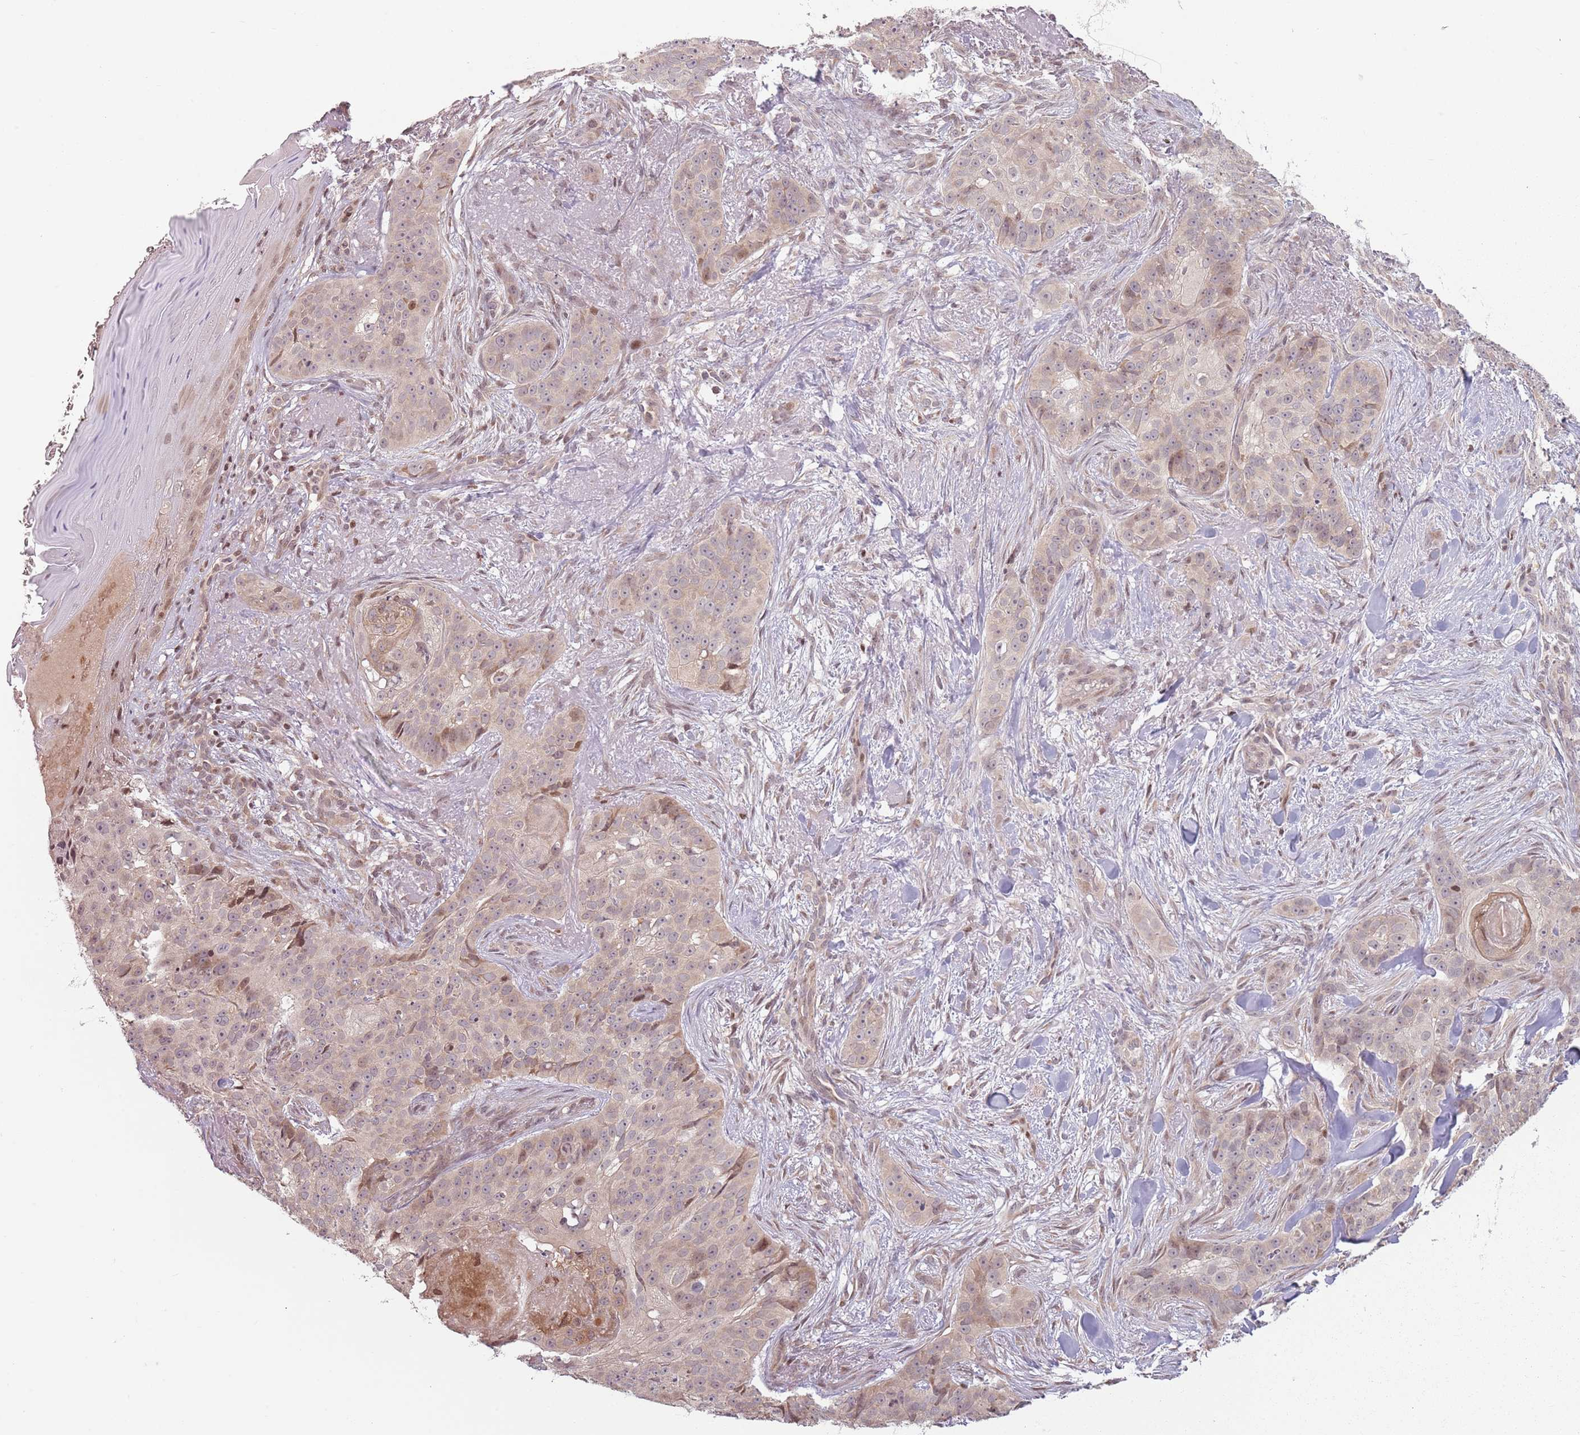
{"staining": {"intensity": "weak", "quantity": "<25%", "location": "cytoplasmic/membranous"}, "tissue": "skin cancer", "cell_type": "Tumor cells", "image_type": "cancer", "snomed": [{"axis": "morphology", "description": "Basal cell carcinoma"}, {"axis": "topography", "description": "Skin"}], "caption": "The immunohistochemistry (IHC) histopathology image has no significant positivity in tumor cells of skin basal cell carcinoma tissue.", "gene": "ADGRG1", "patient": {"sex": "female", "age": 92}}